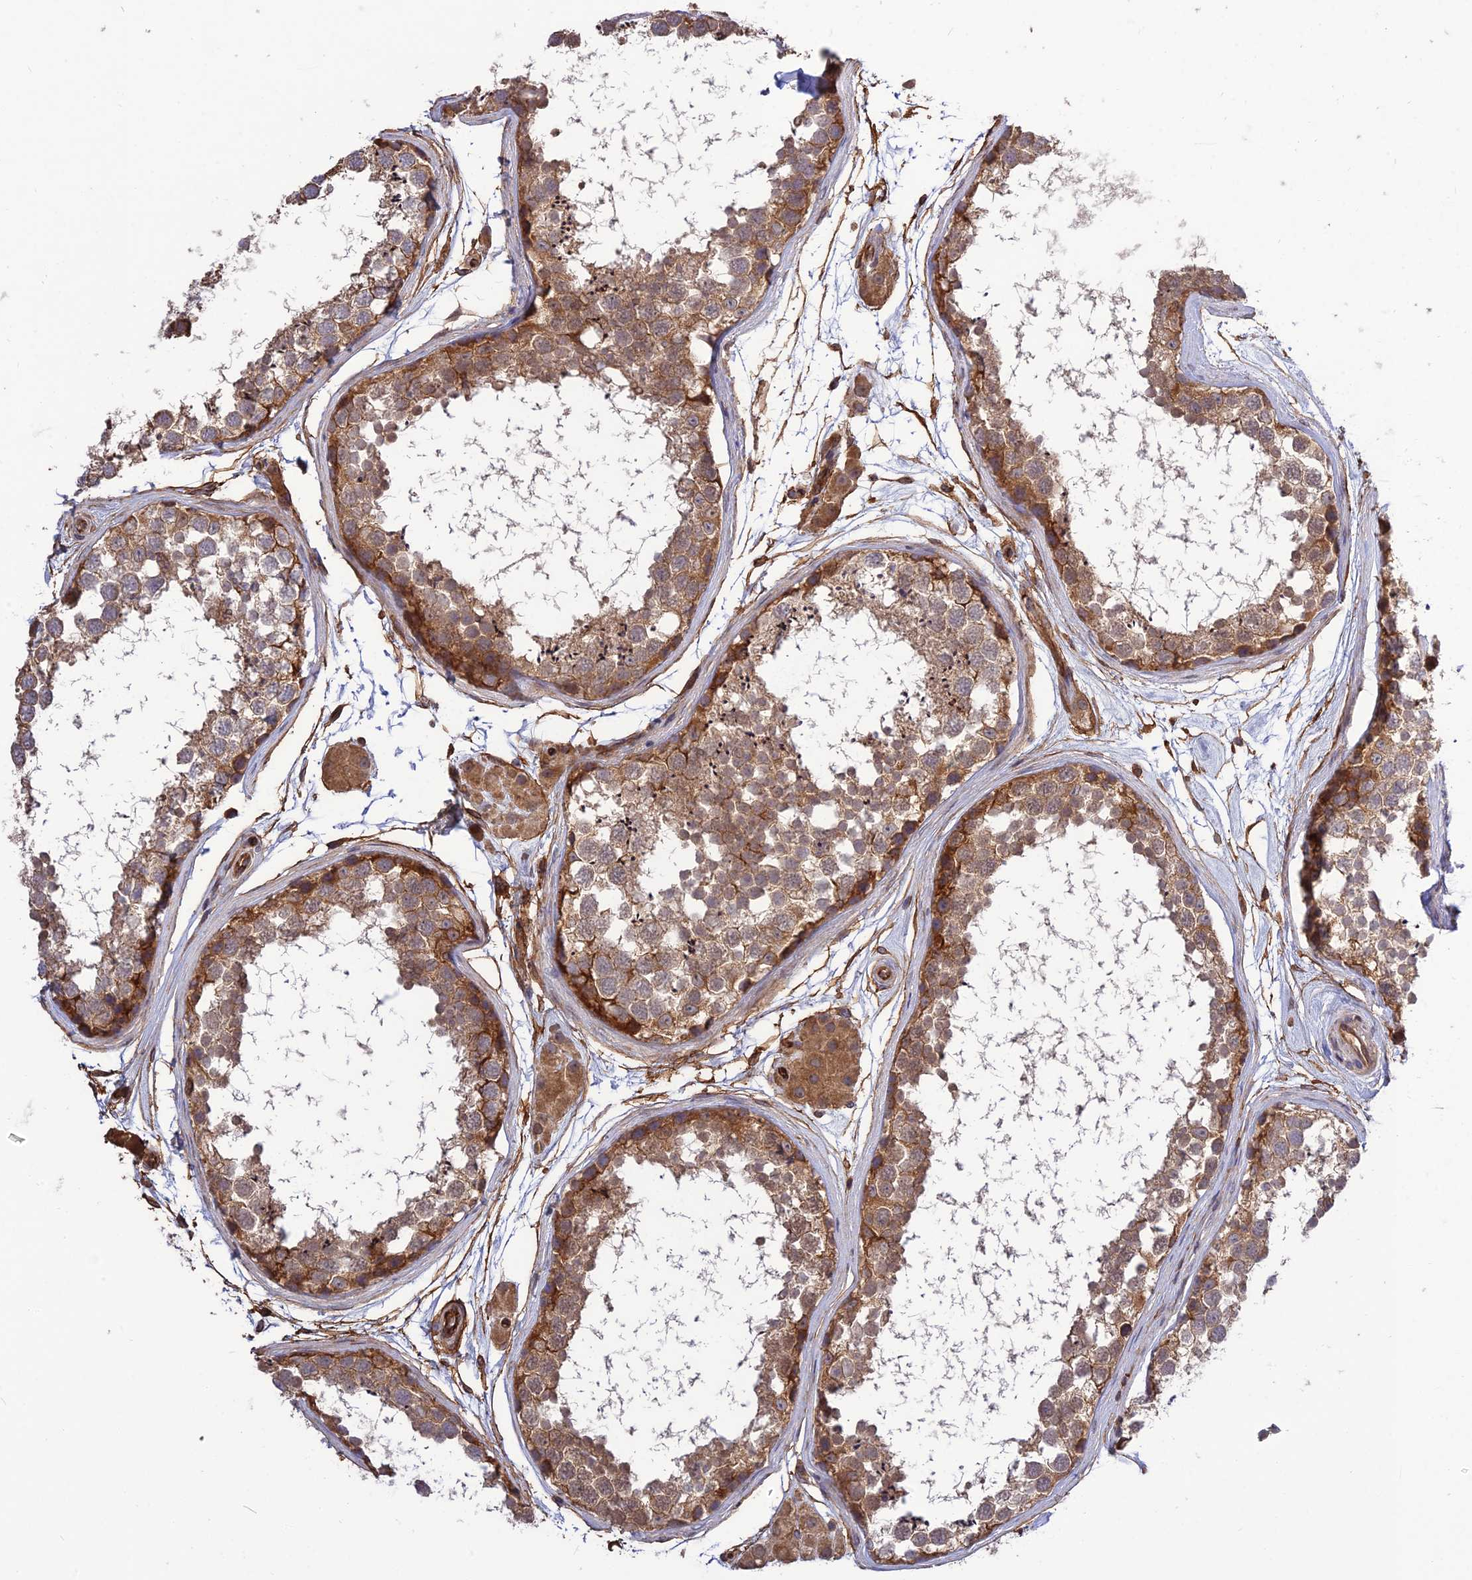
{"staining": {"intensity": "moderate", "quantity": ">75%", "location": "cytoplasmic/membranous"}, "tissue": "testis", "cell_type": "Cells in seminiferous ducts", "image_type": "normal", "snomed": [{"axis": "morphology", "description": "Normal tissue, NOS"}, {"axis": "topography", "description": "Testis"}], "caption": "IHC image of benign testis: testis stained using immunohistochemistry (IHC) reveals medium levels of moderate protein expression localized specifically in the cytoplasmic/membranous of cells in seminiferous ducts, appearing as a cytoplasmic/membranous brown color.", "gene": "CRTAP", "patient": {"sex": "male", "age": 56}}